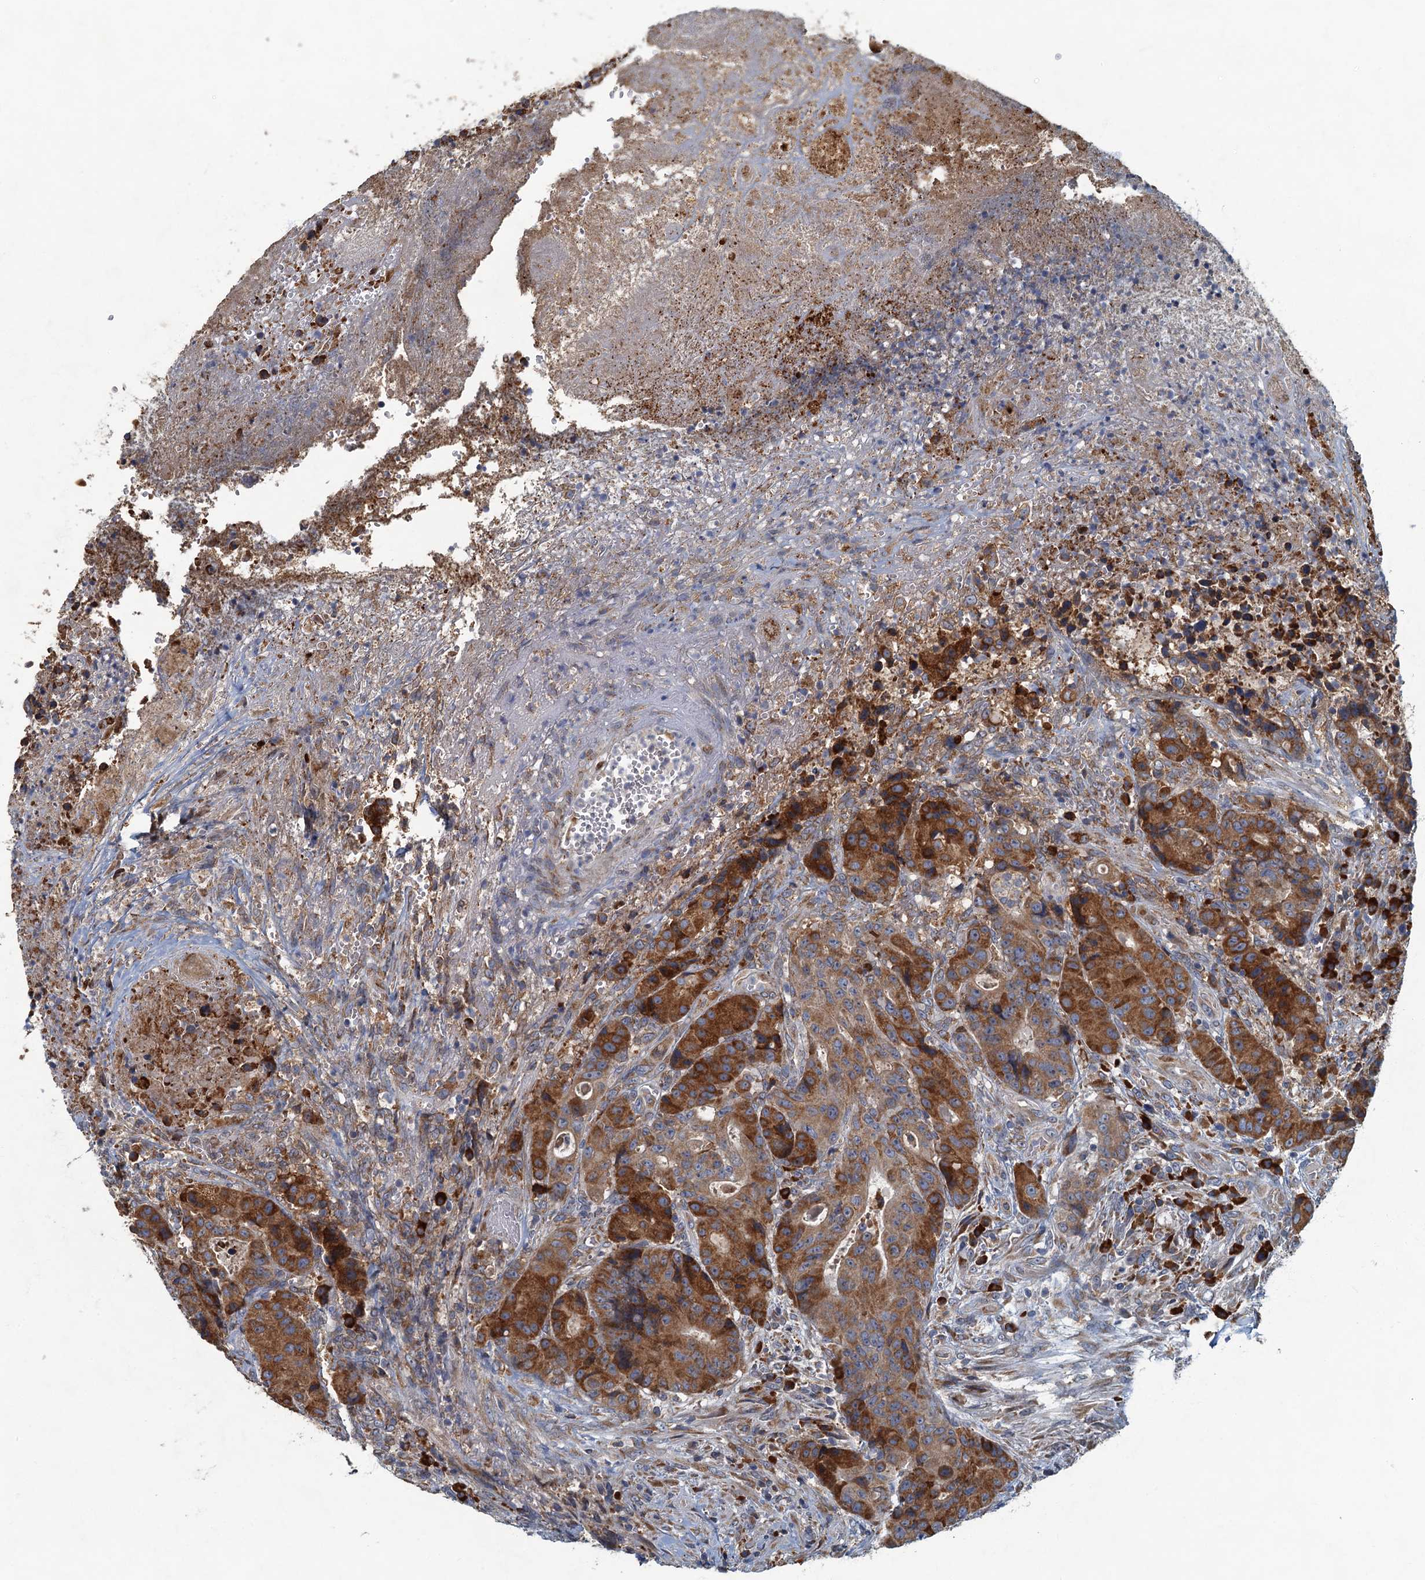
{"staining": {"intensity": "strong", "quantity": ">75%", "location": "cytoplasmic/membranous"}, "tissue": "colorectal cancer", "cell_type": "Tumor cells", "image_type": "cancer", "snomed": [{"axis": "morphology", "description": "Adenocarcinoma, NOS"}, {"axis": "topography", "description": "Rectum"}], "caption": "Protein expression analysis of human colorectal cancer (adenocarcinoma) reveals strong cytoplasmic/membranous expression in approximately >75% of tumor cells.", "gene": "SPDYC", "patient": {"sex": "male", "age": 69}}